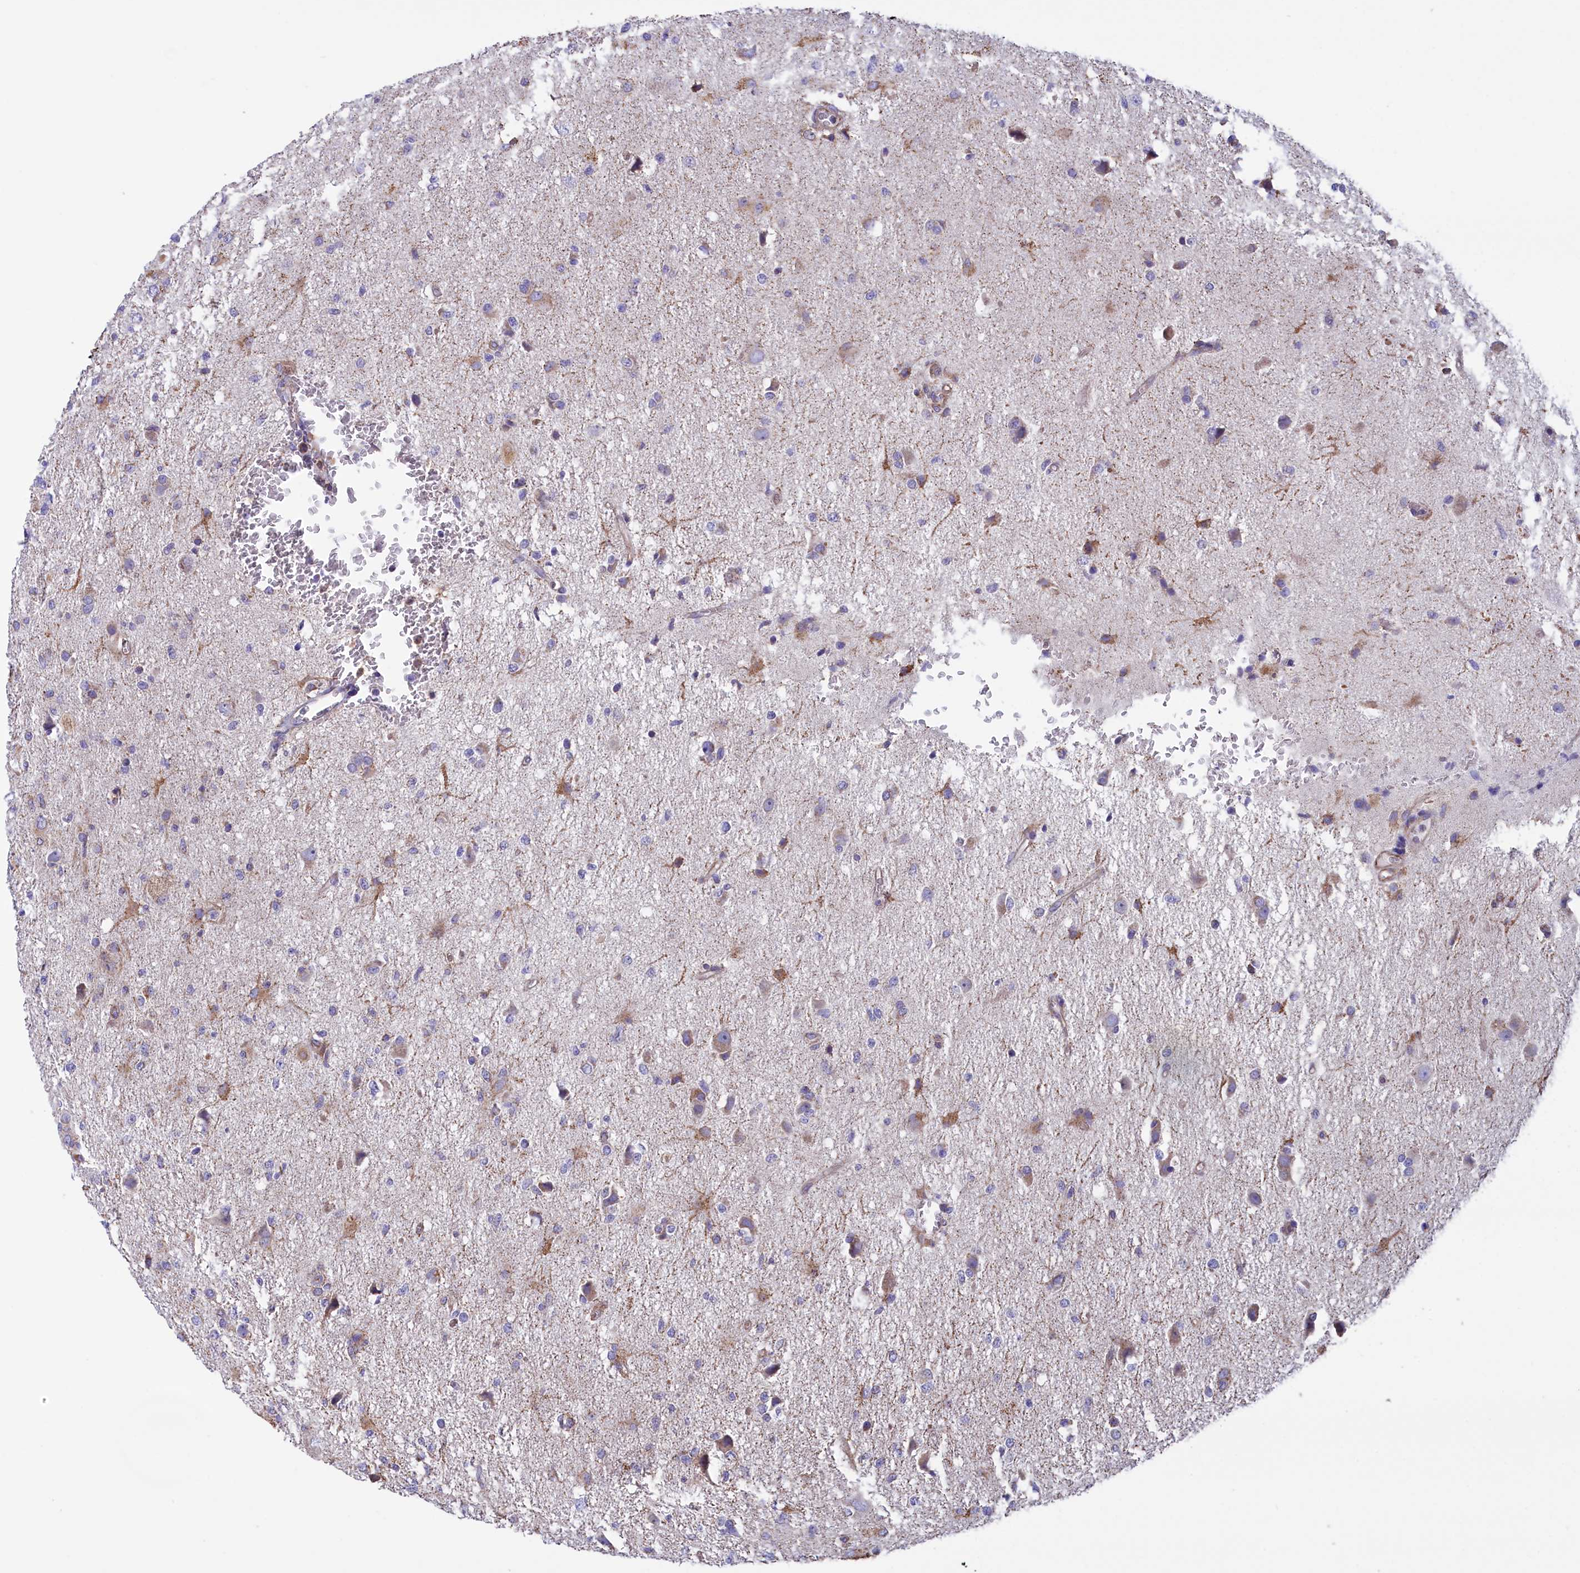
{"staining": {"intensity": "weak", "quantity": "<25%", "location": "cytoplasmic/membranous"}, "tissue": "glioma", "cell_type": "Tumor cells", "image_type": "cancer", "snomed": [{"axis": "morphology", "description": "Glioma, malignant, High grade"}, {"axis": "topography", "description": "Brain"}], "caption": "There is no significant positivity in tumor cells of malignant high-grade glioma.", "gene": "GATB", "patient": {"sex": "female", "age": 57}}